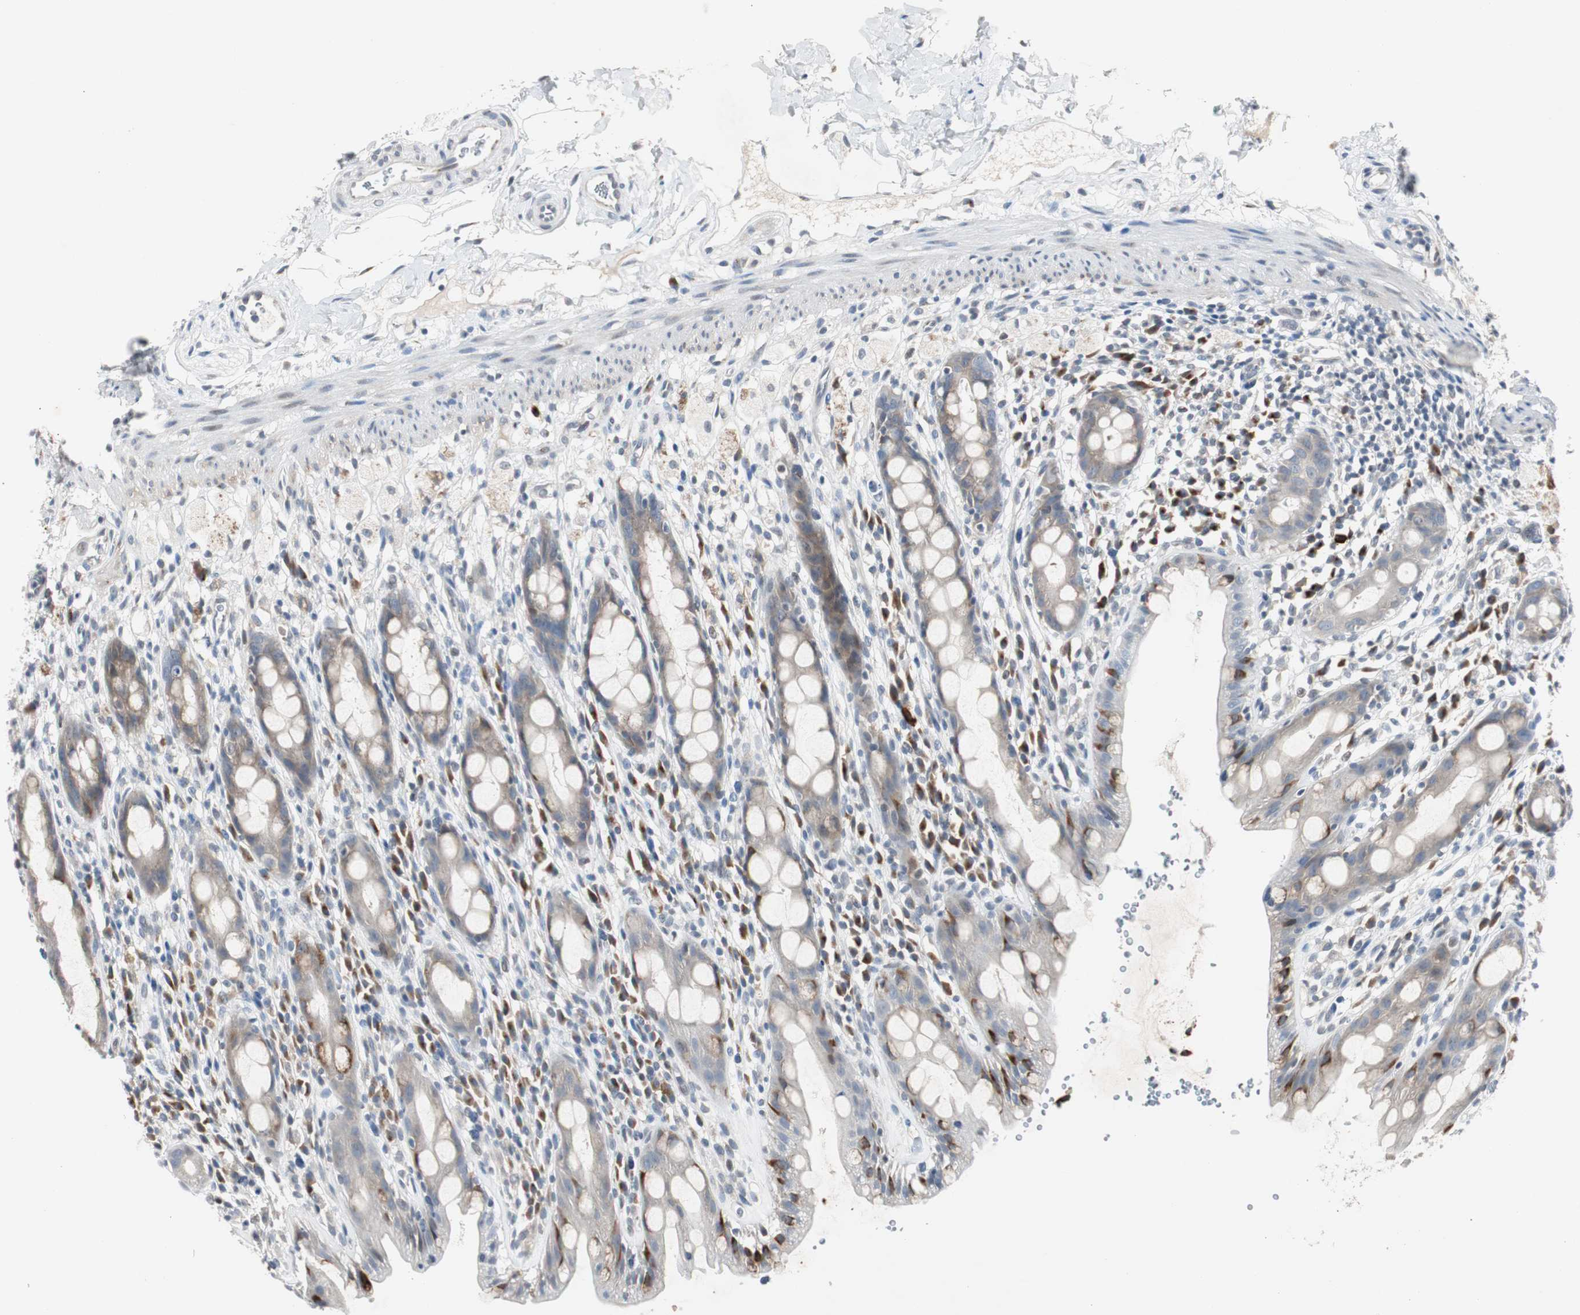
{"staining": {"intensity": "moderate", "quantity": "<25%", "location": "cytoplasmic/membranous"}, "tissue": "rectum", "cell_type": "Glandular cells", "image_type": "normal", "snomed": [{"axis": "morphology", "description": "Normal tissue, NOS"}, {"axis": "topography", "description": "Rectum"}], "caption": "This is a micrograph of immunohistochemistry staining of unremarkable rectum, which shows moderate expression in the cytoplasmic/membranous of glandular cells.", "gene": "SOX30", "patient": {"sex": "male", "age": 44}}